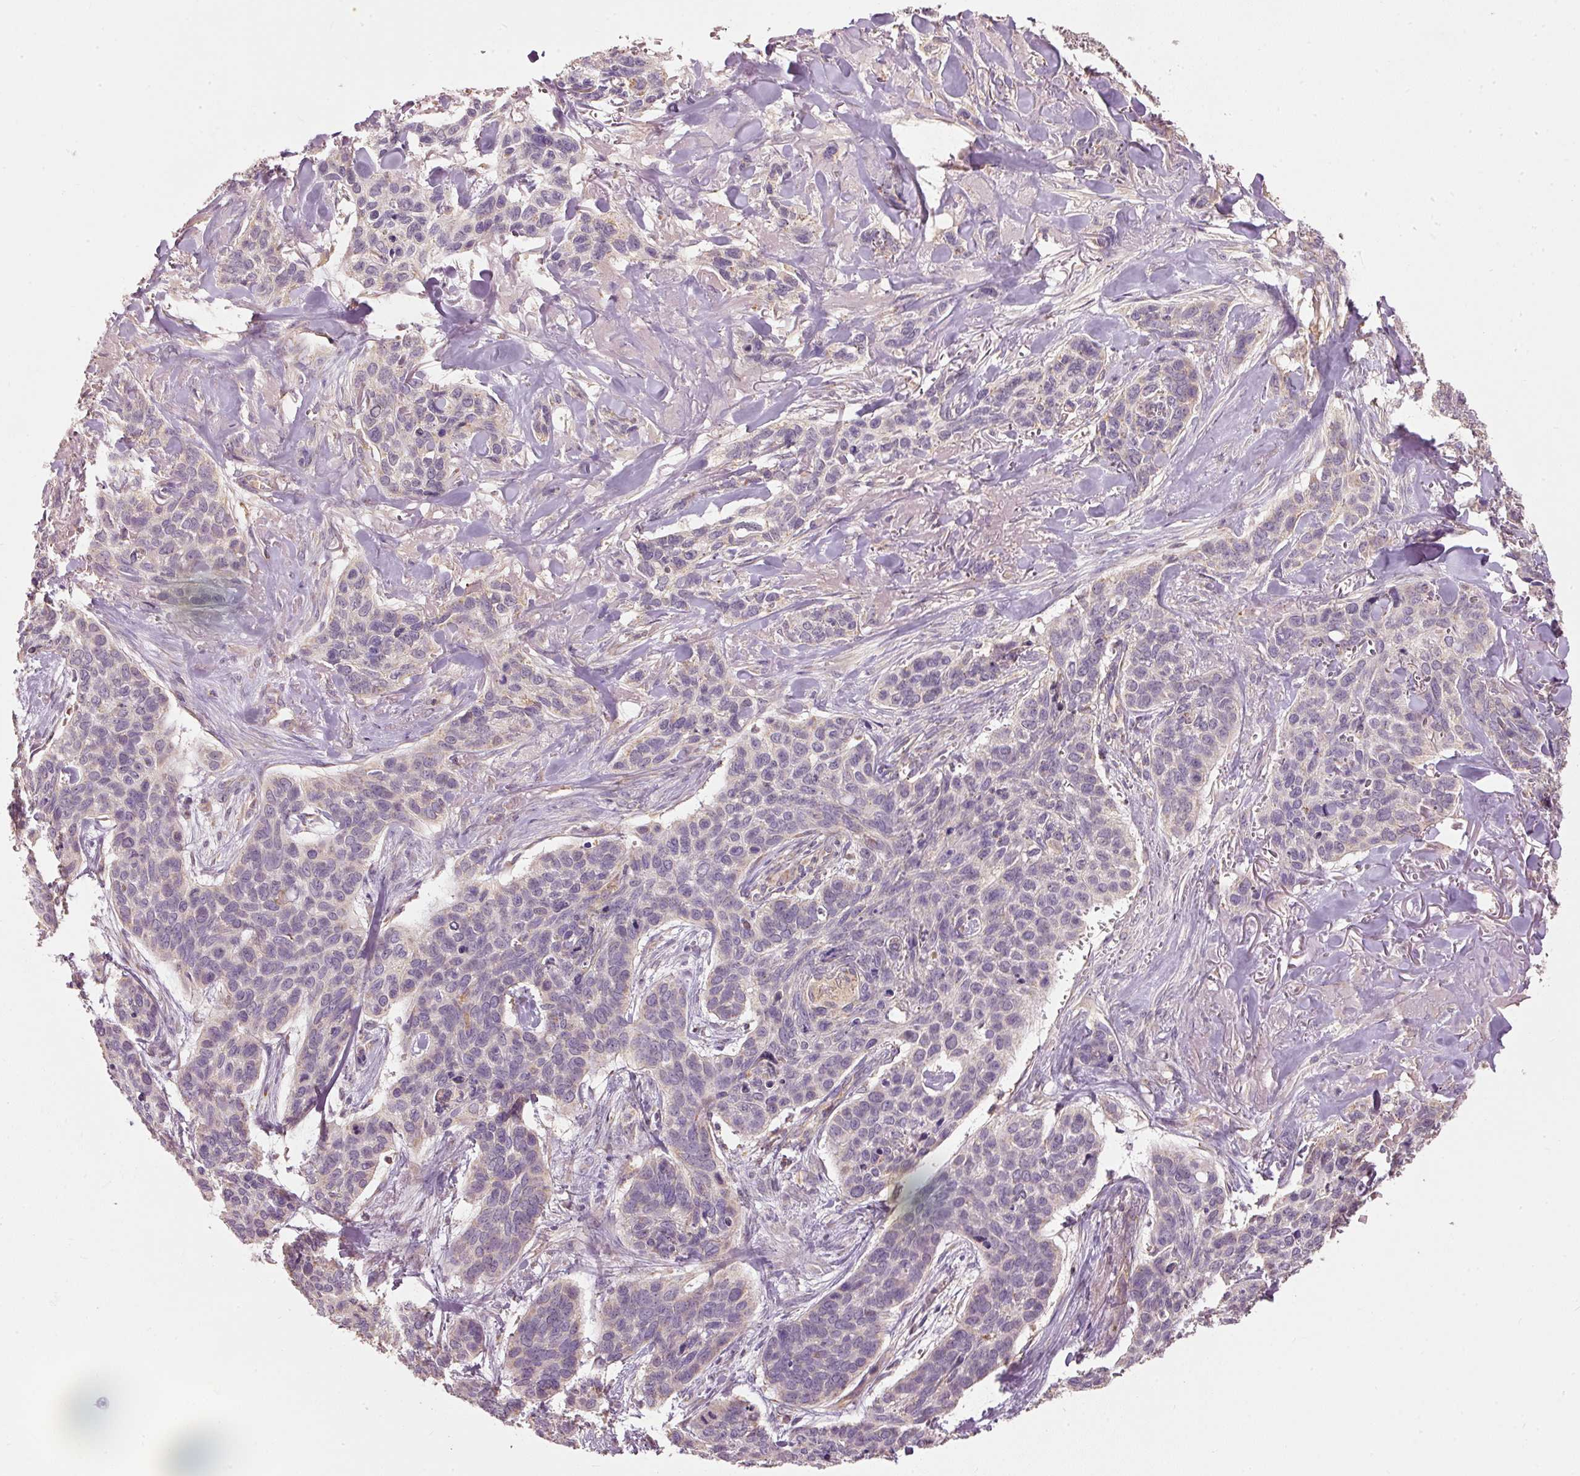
{"staining": {"intensity": "negative", "quantity": "none", "location": "none"}, "tissue": "skin cancer", "cell_type": "Tumor cells", "image_type": "cancer", "snomed": [{"axis": "morphology", "description": "Basal cell carcinoma"}, {"axis": "topography", "description": "Skin"}], "caption": "Immunohistochemical staining of skin cancer exhibits no significant expression in tumor cells.", "gene": "PSENEN", "patient": {"sex": "male", "age": 86}}